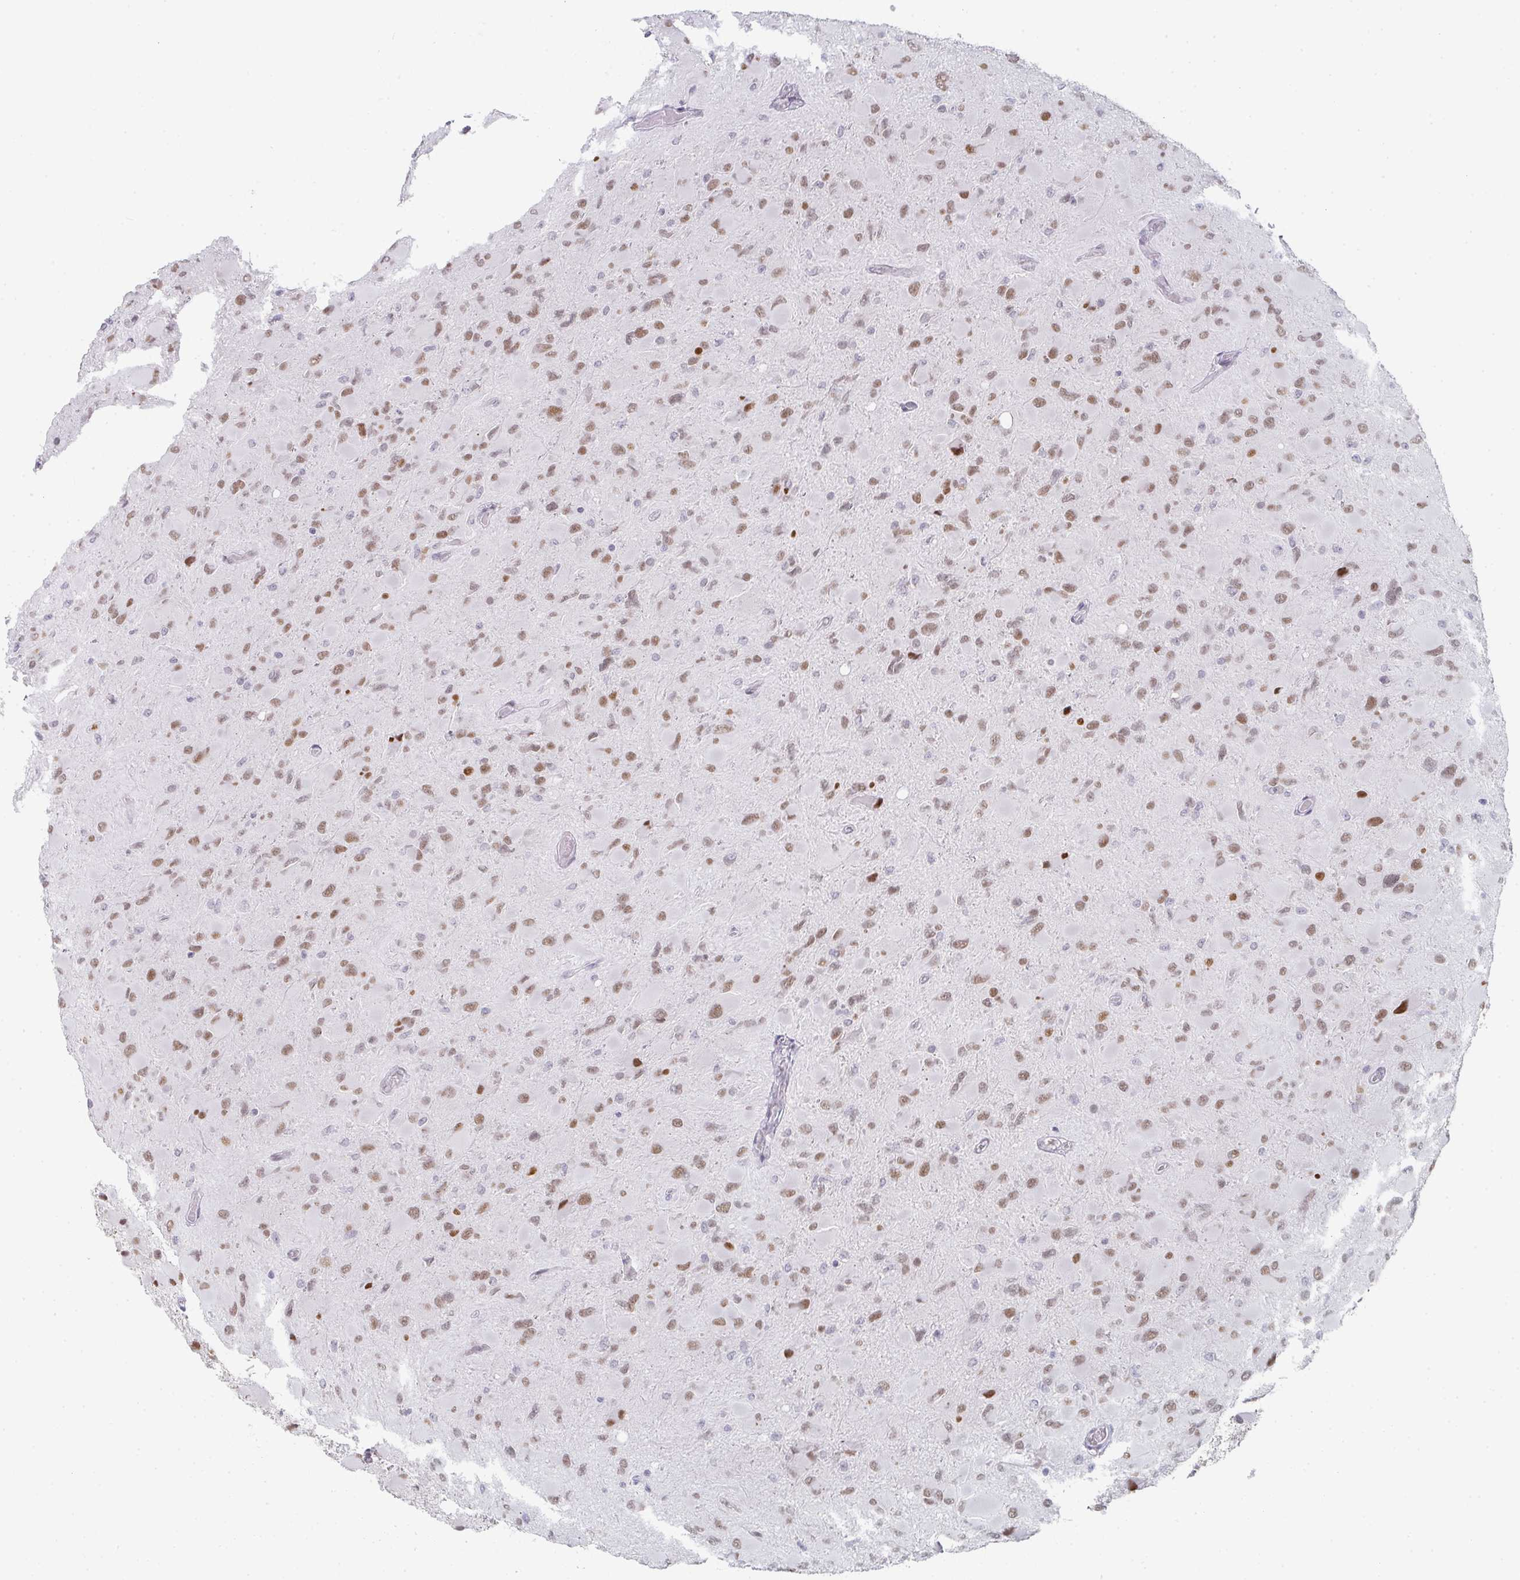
{"staining": {"intensity": "moderate", "quantity": "25%-75%", "location": "nuclear"}, "tissue": "glioma", "cell_type": "Tumor cells", "image_type": "cancer", "snomed": [{"axis": "morphology", "description": "Glioma, malignant, High grade"}, {"axis": "topography", "description": "Cerebral cortex"}], "caption": "An immunohistochemistry image of neoplastic tissue is shown. Protein staining in brown shows moderate nuclear positivity in malignant high-grade glioma within tumor cells.", "gene": "LIN54", "patient": {"sex": "female", "age": 36}}